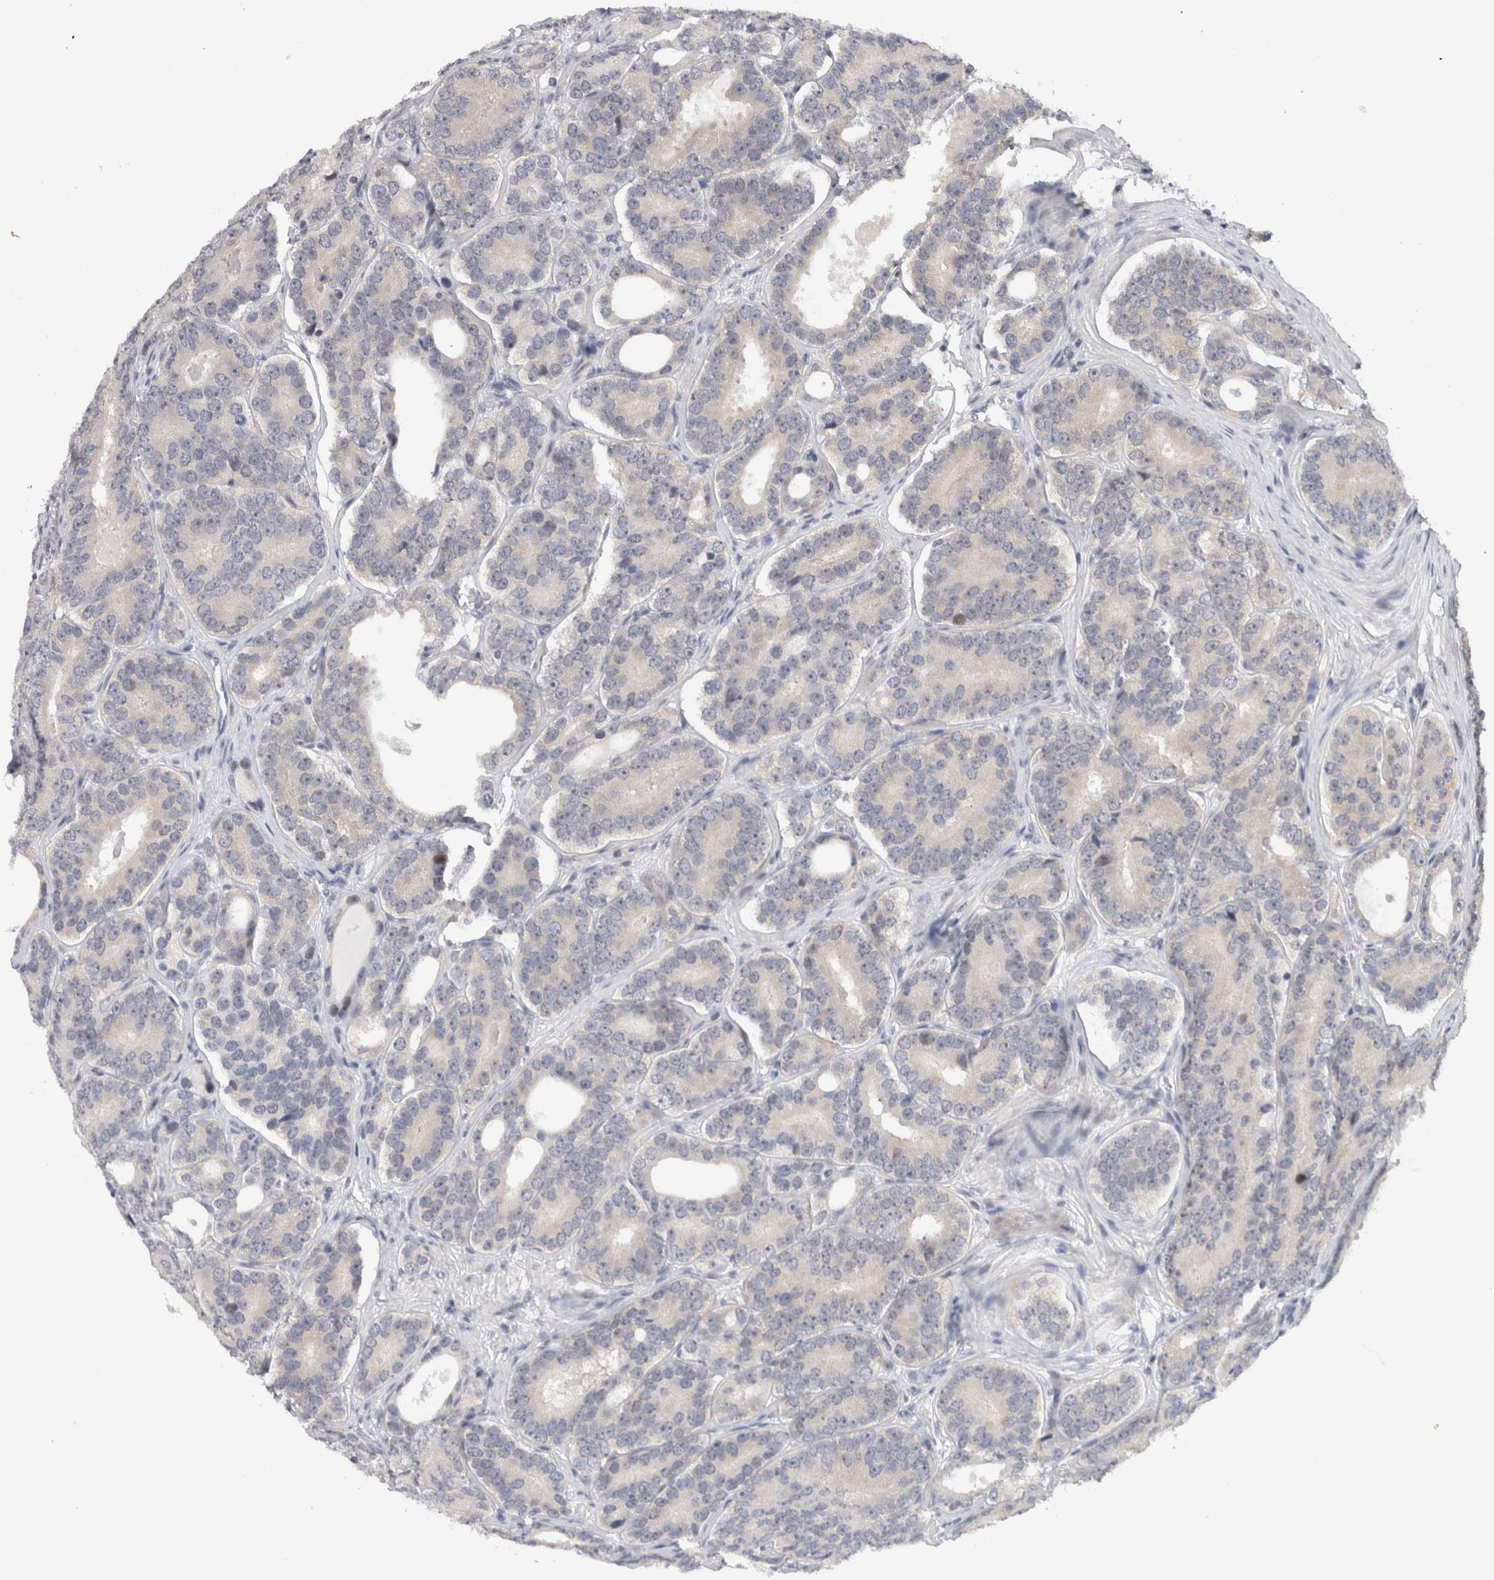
{"staining": {"intensity": "negative", "quantity": "none", "location": "none"}, "tissue": "prostate cancer", "cell_type": "Tumor cells", "image_type": "cancer", "snomed": [{"axis": "morphology", "description": "Adenocarcinoma, High grade"}, {"axis": "topography", "description": "Prostate"}], "caption": "IHC image of human prostate cancer stained for a protein (brown), which shows no expression in tumor cells. (DAB immunohistochemistry (IHC) with hematoxylin counter stain).", "gene": "ZNF521", "patient": {"sex": "male", "age": 56}}